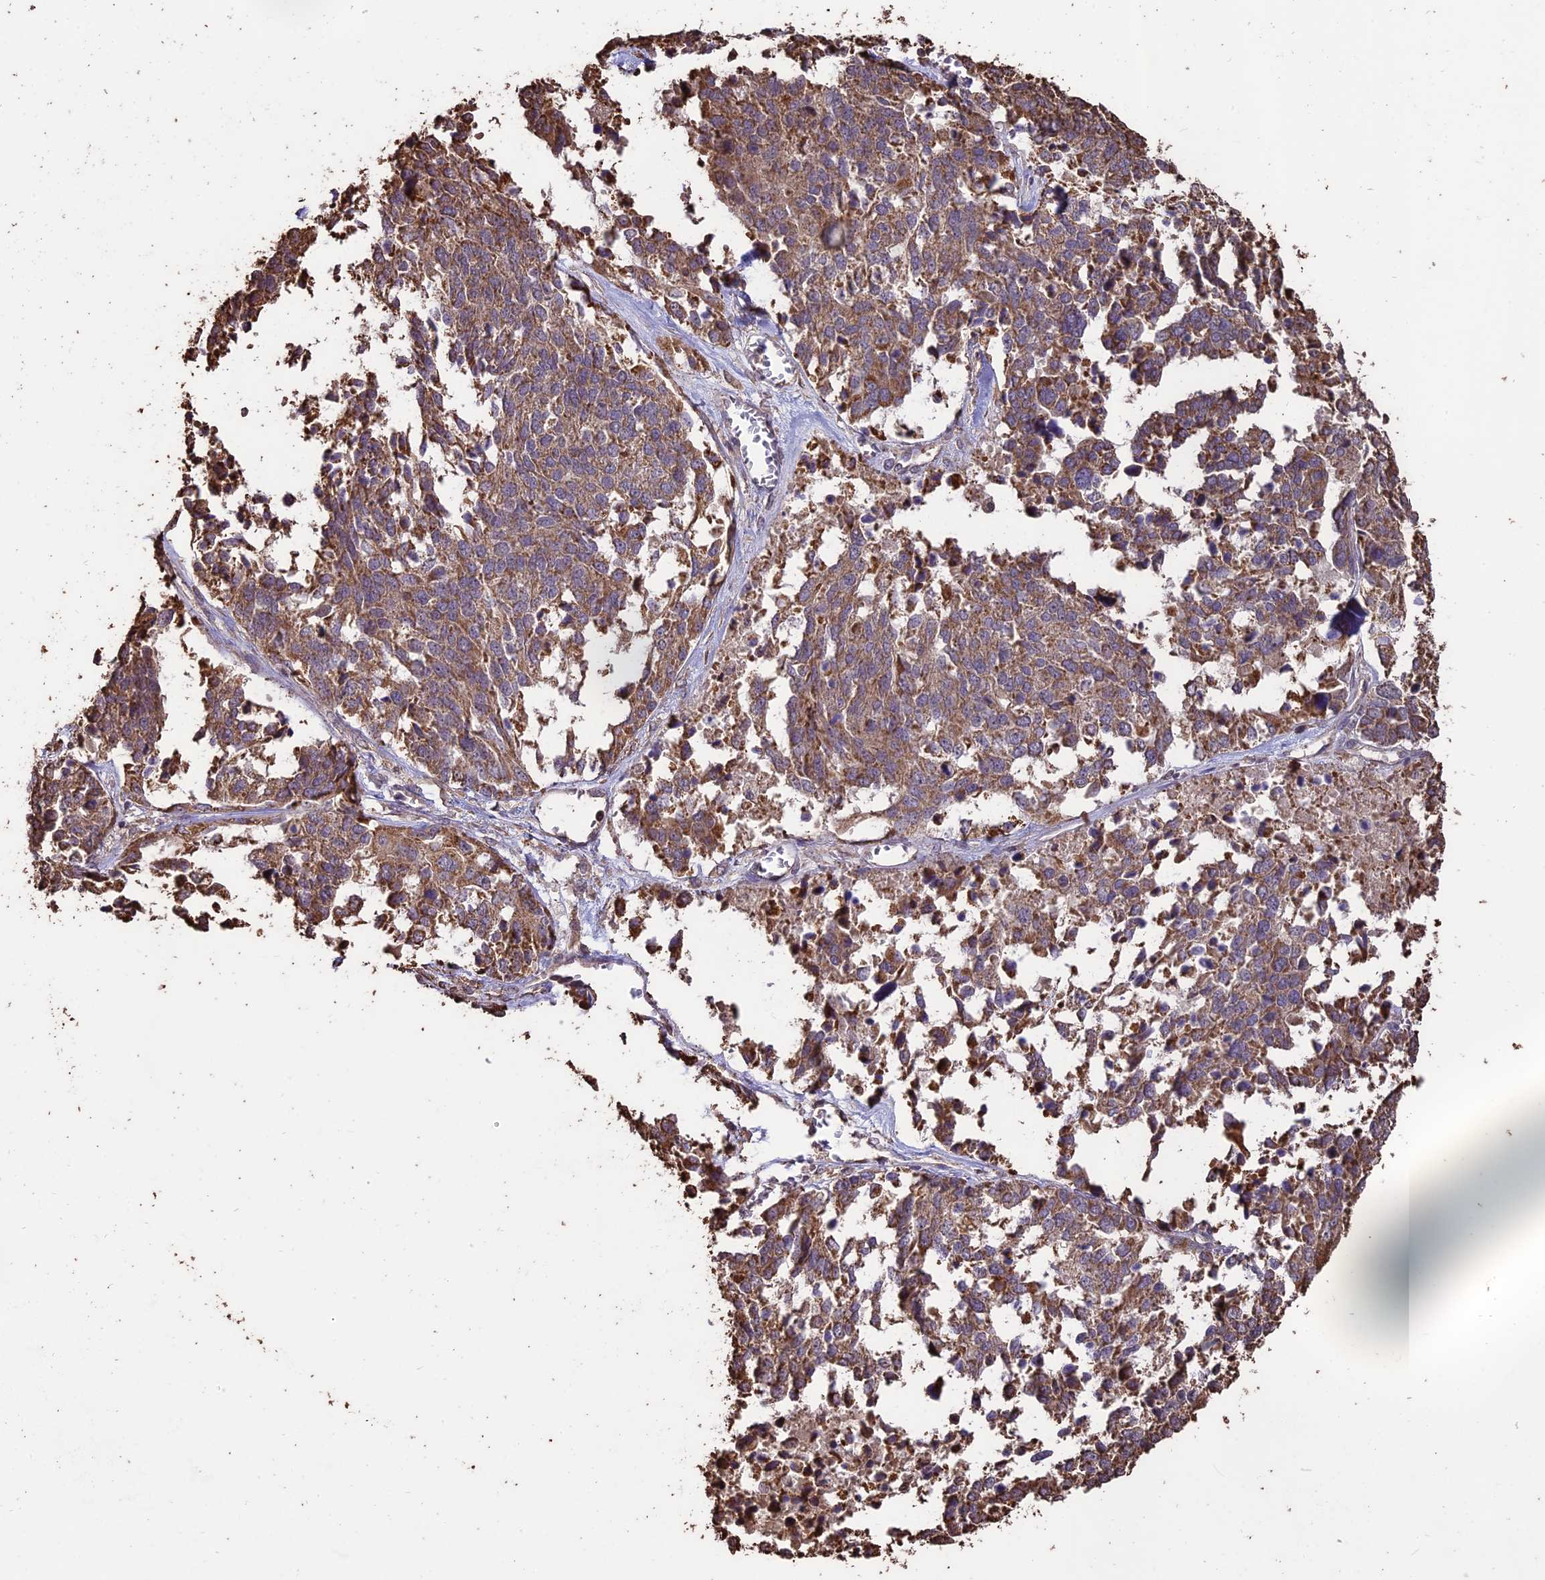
{"staining": {"intensity": "moderate", "quantity": ">75%", "location": "cytoplasmic/membranous"}, "tissue": "ovarian cancer", "cell_type": "Tumor cells", "image_type": "cancer", "snomed": [{"axis": "morphology", "description": "Cystadenocarcinoma, serous, NOS"}, {"axis": "topography", "description": "Ovary"}], "caption": "Tumor cells exhibit moderate cytoplasmic/membranous positivity in approximately >75% of cells in ovarian cancer.", "gene": "PGPEP1L", "patient": {"sex": "female", "age": 44}}